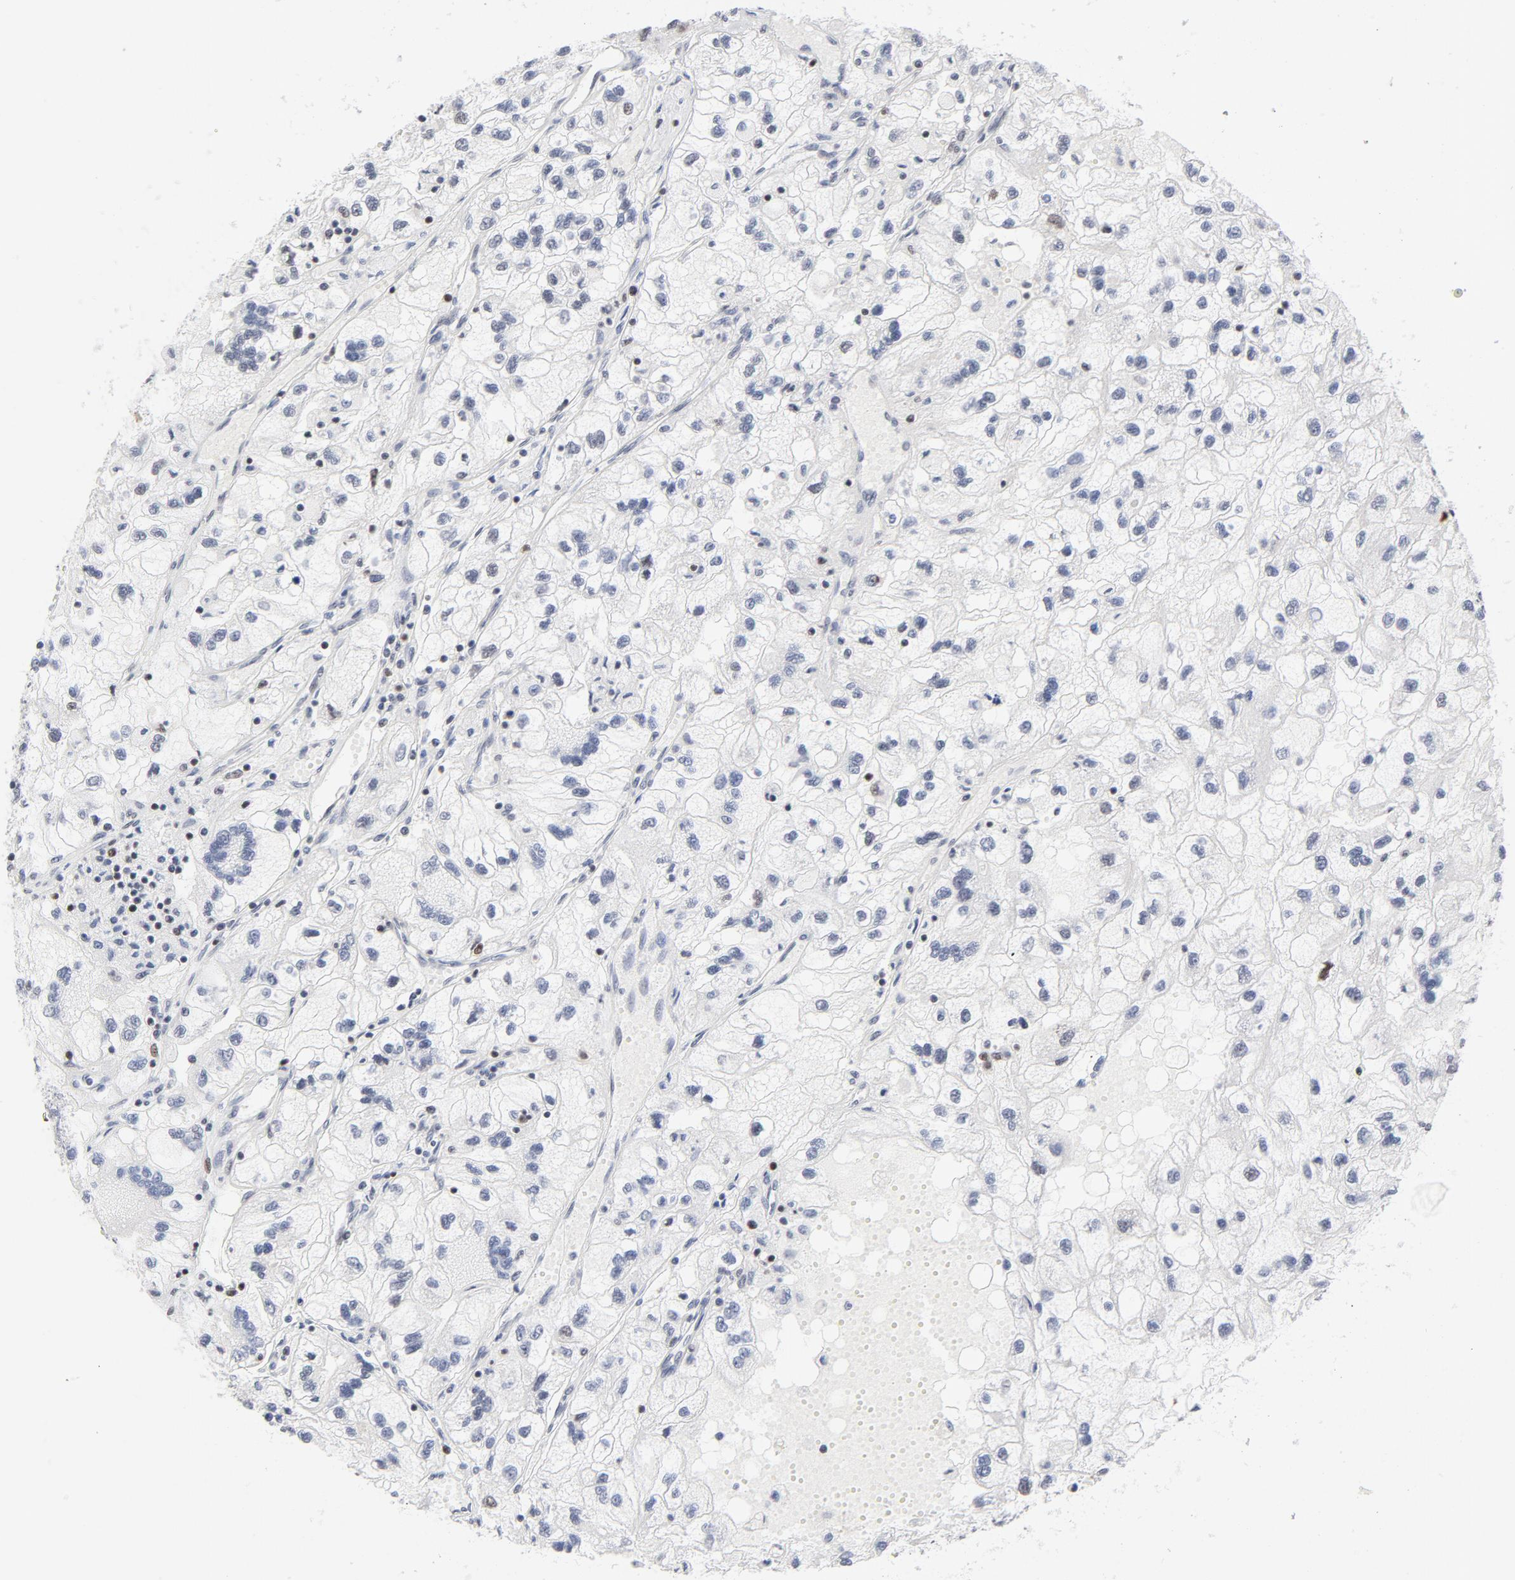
{"staining": {"intensity": "negative", "quantity": "none", "location": "none"}, "tissue": "renal cancer", "cell_type": "Tumor cells", "image_type": "cancer", "snomed": [{"axis": "morphology", "description": "Normal tissue, NOS"}, {"axis": "morphology", "description": "Adenocarcinoma, NOS"}, {"axis": "topography", "description": "Kidney"}], "caption": "Immunohistochemistry (IHC) of adenocarcinoma (renal) shows no positivity in tumor cells.", "gene": "RFC4", "patient": {"sex": "male", "age": 71}}